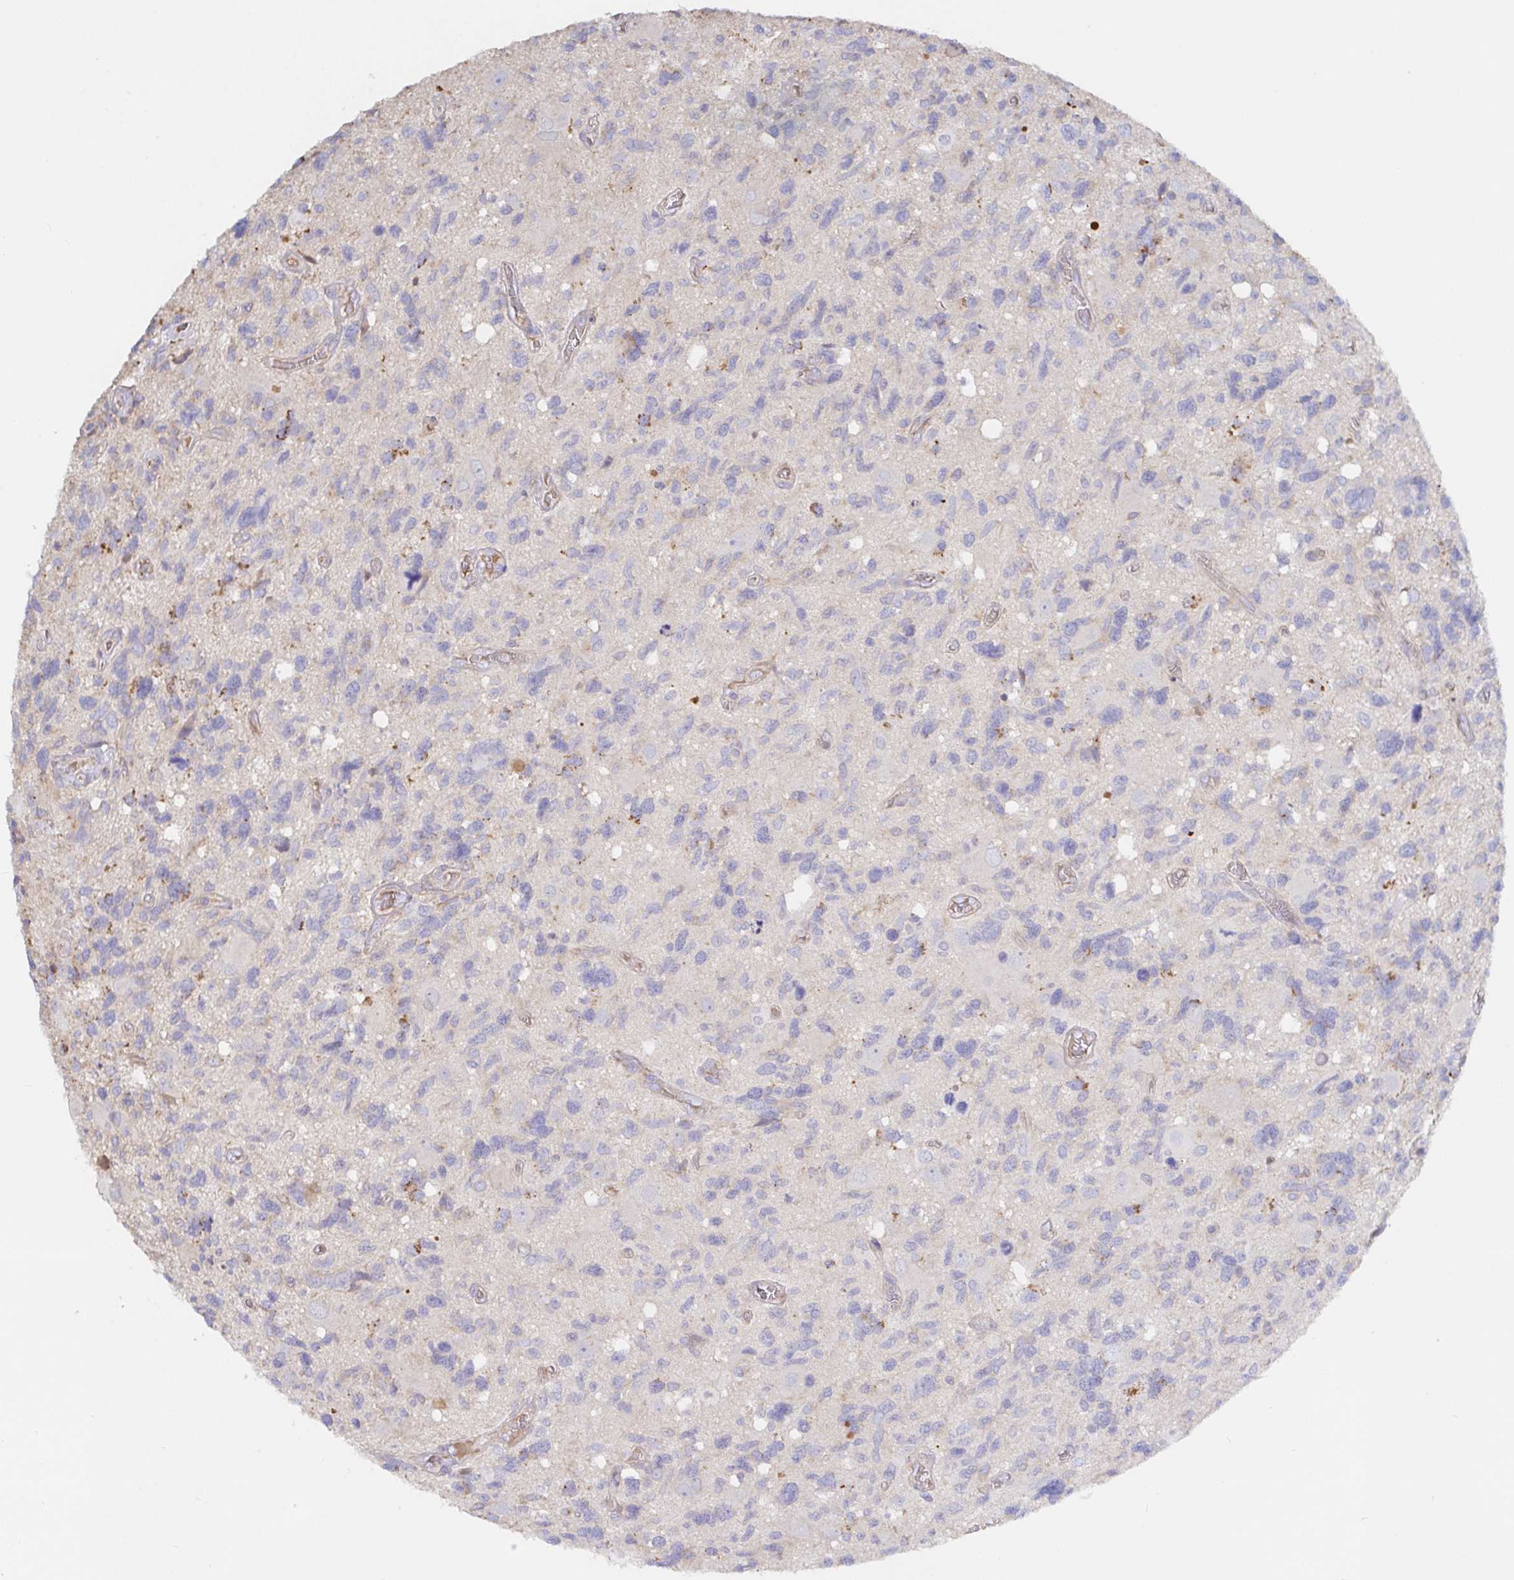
{"staining": {"intensity": "moderate", "quantity": "<25%", "location": "cytoplasmic/membranous"}, "tissue": "glioma", "cell_type": "Tumor cells", "image_type": "cancer", "snomed": [{"axis": "morphology", "description": "Glioma, malignant, High grade"}, {"axis": "topography", "description": "Brain"}], "caption": "Glioma stained for a protein shows moderate cytoplasmic/membranous positivity in tumor cells.", "gene": "IRAK2", "patient": {"sex": "male", "age": 49}}